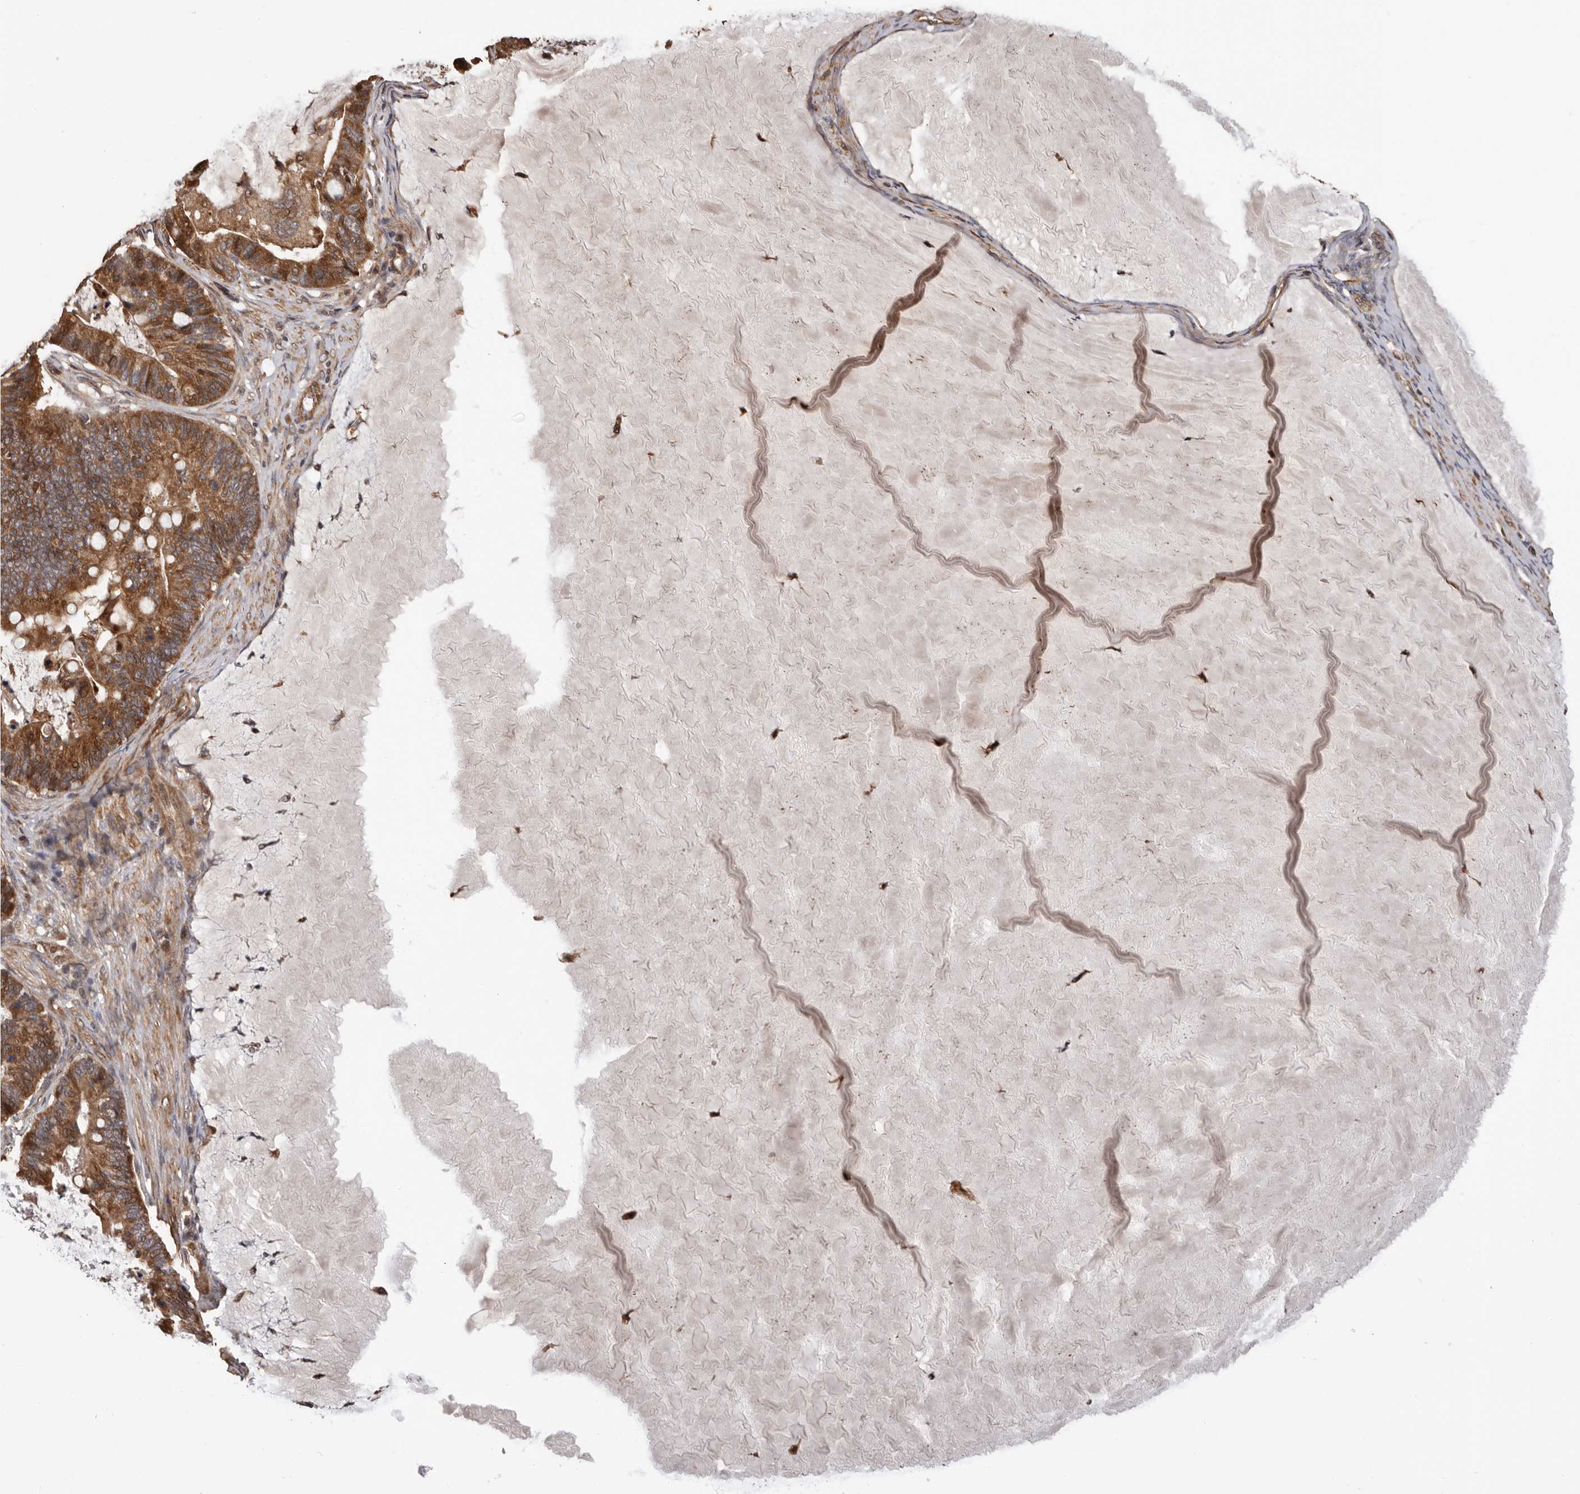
{"staining": {"intensity": "moderate", "quantity": ">75%", "location": "cytoplasmic/membranous"}, "tissue": "ovarian cancer", "cell_type": "Tumor cells", "image_type": "cancer", "snomed": [{"axis": "morphology", "description": "Cystadenocarcinoma, mucinous, NOS"}, {"axis": "topography", "description": "Ovary"}], "caption": "A brown stain highlights moderate cytoplasmic/membranous expression of a protein in human ovarian cancer (mucinous cystadenocarcinoma) tumor cells. Nuclei are stained in blue.", "gene": "ADAMTS2", "patient": {"sex": "female", "age": 61}}